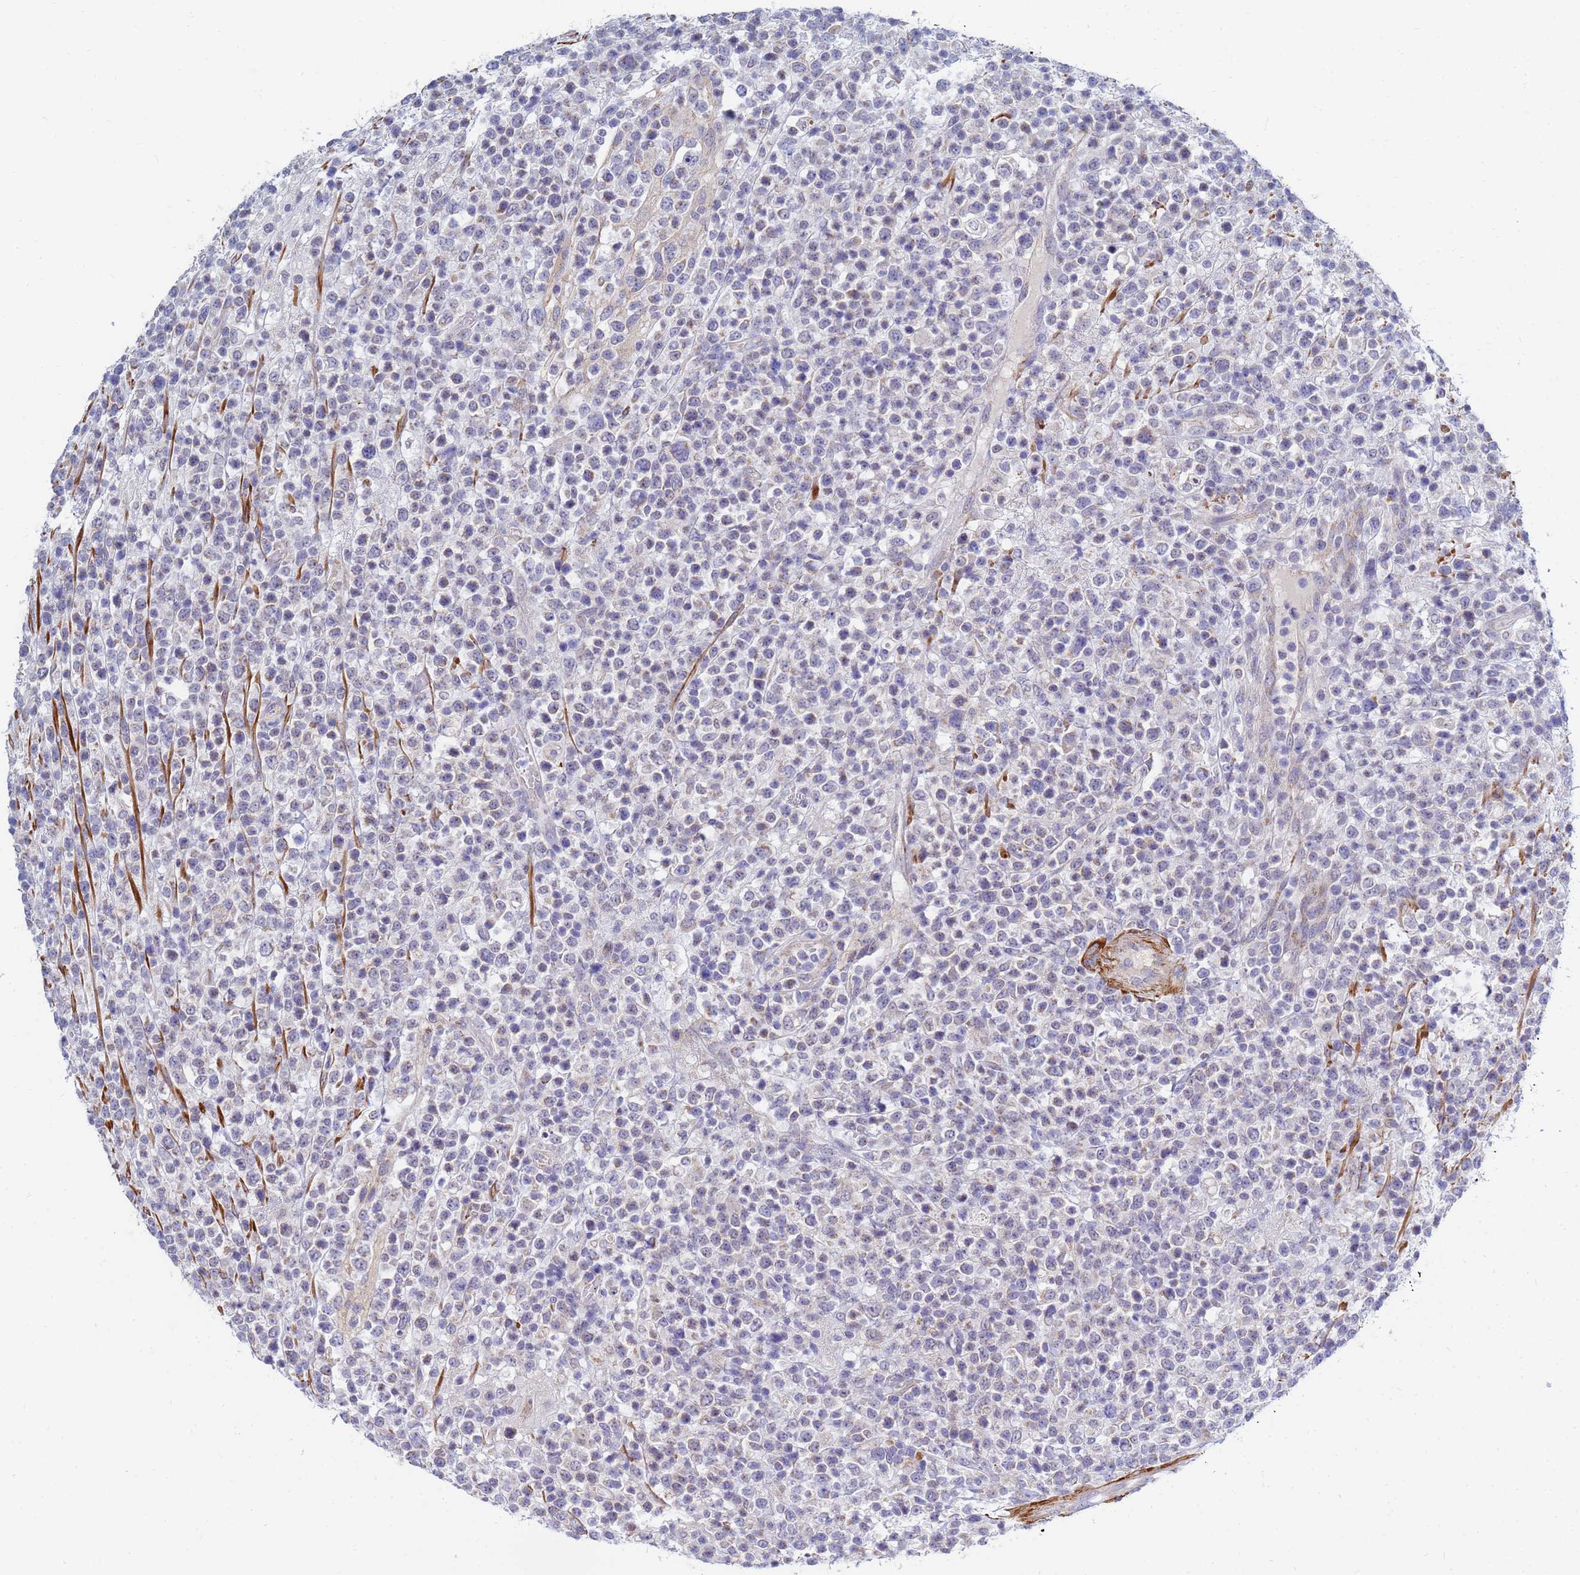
{"staining": {"intensity": "negative", "quantity": "none", "location": "none"}, "tissue": "lymphoma", "cell_type": "Tumor cells", "image_type": "cancer", "snomed": [{"axis": "morphology", "description": "Malignant lymphoma, non-Hodgkin's type, High grade"}, {"axis": "topography", "description": "Colon"}], "caption": "A histopathology image of human malignant lymphoma, non-Hodgkin's type (high-grade) is negative for staining in tumor cells. (DAB (3,3'-diaminobenzidine) immunohistochemistry (IHC), high magnification).", "gene": "SDR39U1", "patient": {"sex": "female", "age": 53}}